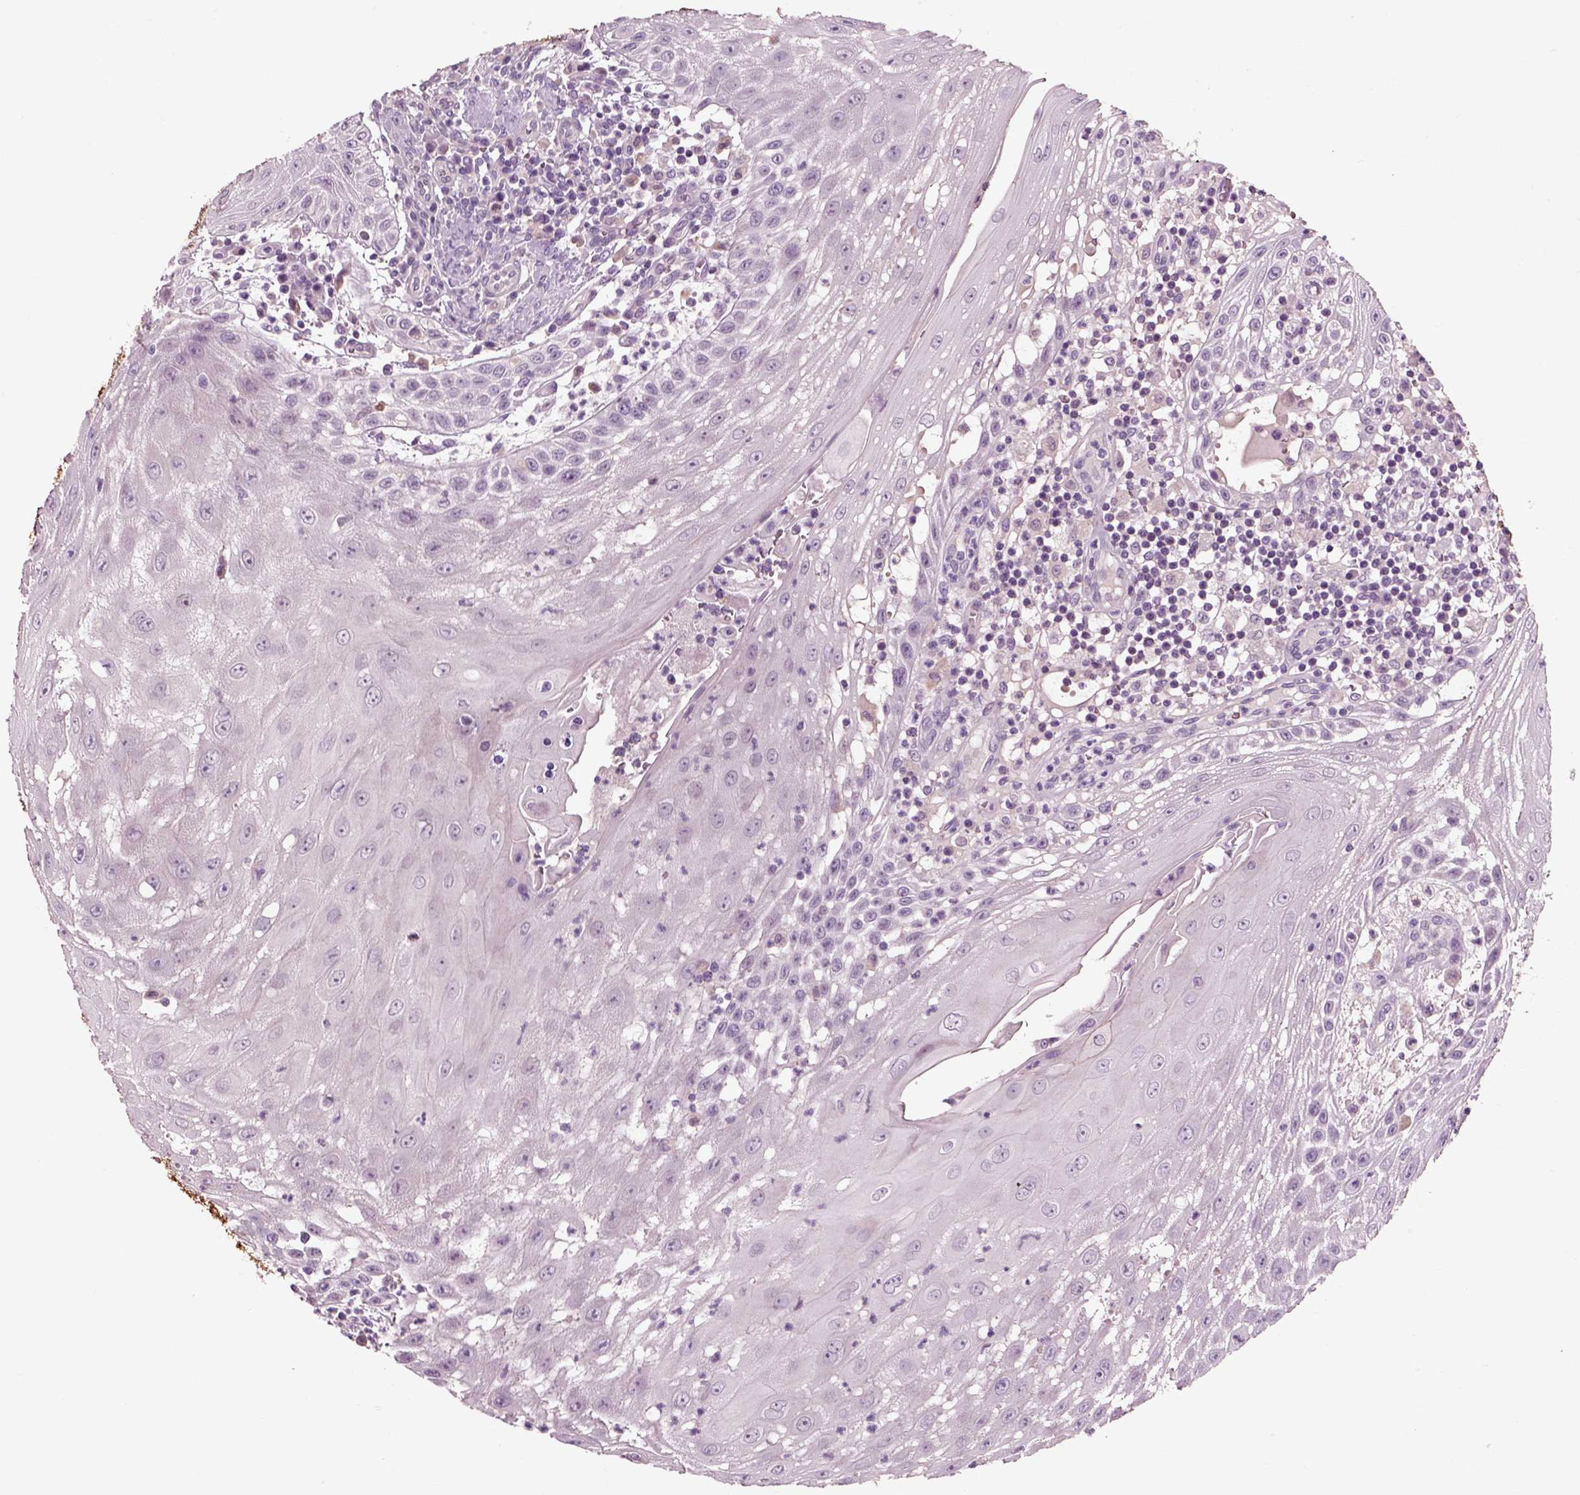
{"staining": {"intensity": "negative", "quantity": "none", "location": "none"}, "tissue": "head and neck cancer", "cell_type": "Tumor cells", "image_type": "cancer", "snomed": [{"axis": "morphology", "description": "Squamous cell carcinoma, NOS"}, {"axis": "topography", "description": "Oral tissue"}, {"axis": "topography", "description": "Head-Neck"}], "caption": "Immunohistochemistry micrograph of human head and neck cancer stained for a protein (brown), which demonstrates no staining in tumor cells.", "gene": "CHGB", "patient": {"sex": "male", "age": 58}}